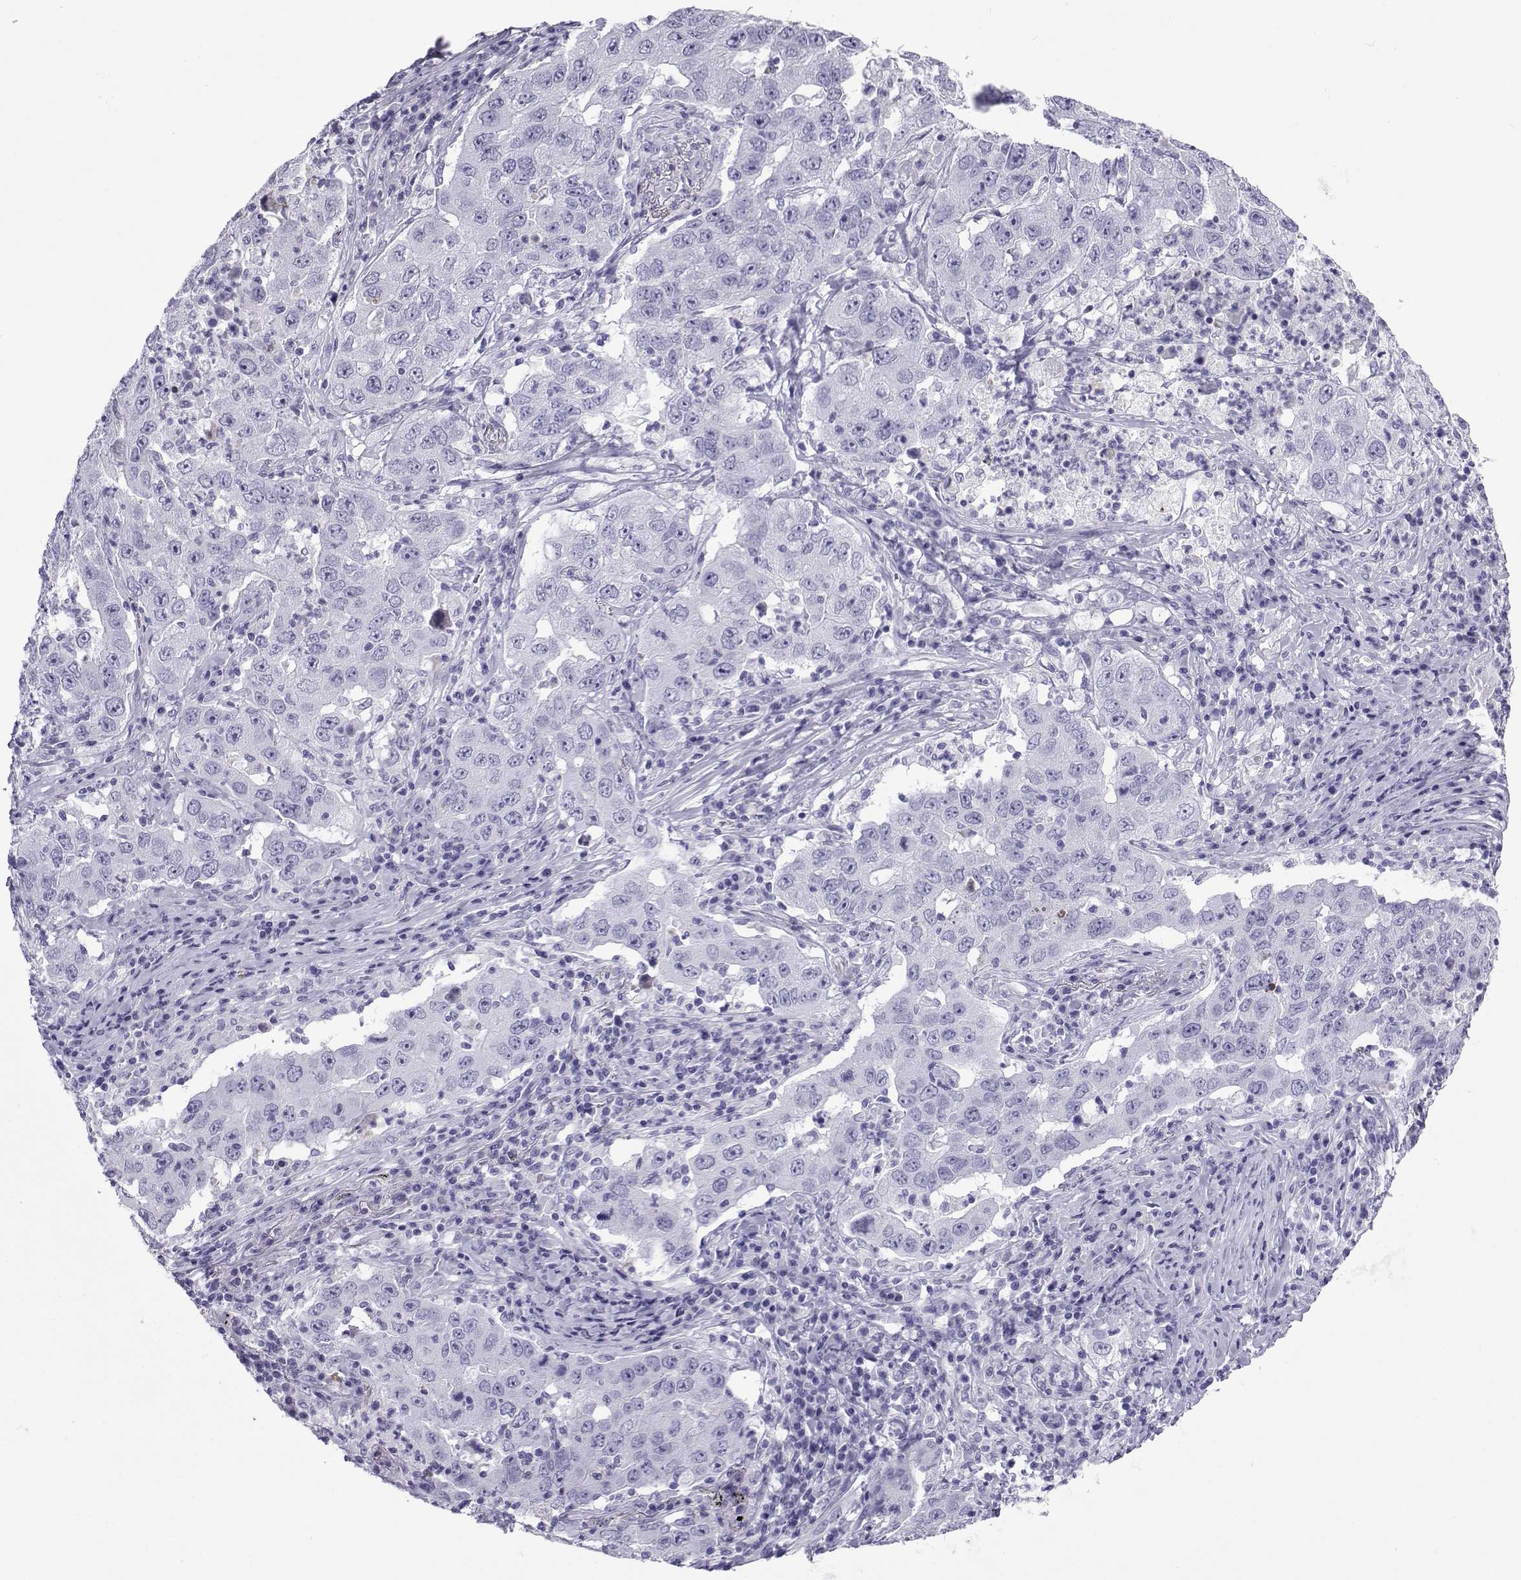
{"staining": {"intensity": "negative", "quantity": "none", "location": "none"}, "tissue": "lung cancer", "cell_type": "Tumor cells", "image_type": "cancer", "snomed": [{"axis": "morphology", "description": "Adenocarcinoma, NOS"}, {"axis": "topography", "description": "Lung"}], "caption": "This is a micrograph of immunohistochemistry staining of lung cancer (adenocarcinoma), which shows no expression in tumor cells.", "gene": "SLC18A2", "patient": {"sex": "male", "age": 73}}